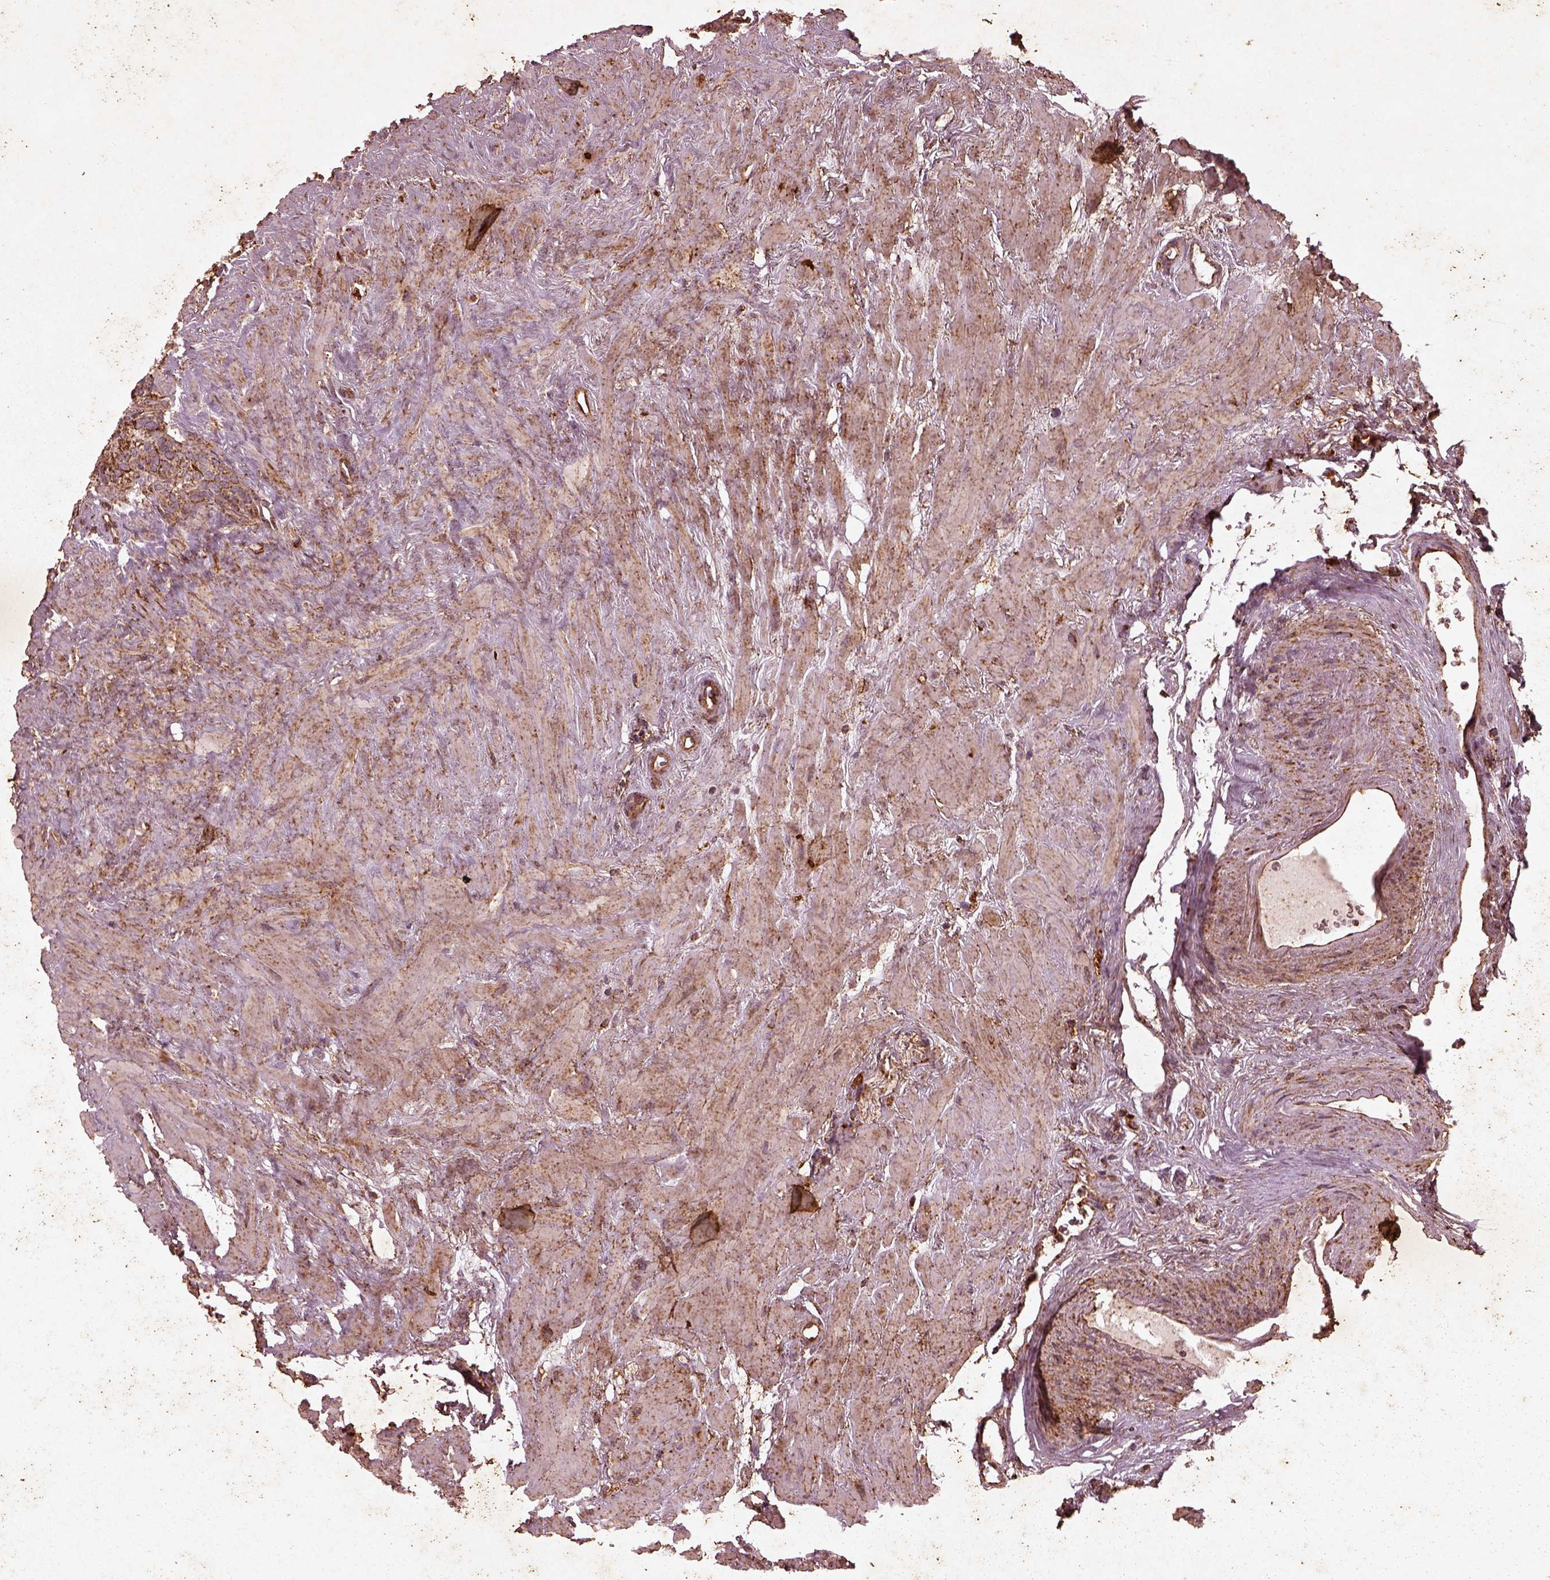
{"staining": {"intensity": "moderate", "quantity": ">75%", "location": "cytoplasmic/membranous"}, "tissue": "seminal vesicle", "cell_type": "Glandular cells", "image_type": "normal", "snomed": [{"axis": "morphology", "description": "Normal tissue, NOS"}, {"axis": "topography", "description": "Seminal veicle"}], "caption": "Immunohistochemical staining of benign seminal vesicle displays >75% levels of moderate cytoplasmic/membranous protein positivity in about >75% of glandular cells. (DAB IHC, brown staining for protein, blue staining for nuclei).", "gene": "ENSG00000285130", "patient": {"sex": "male", "age": 71}}